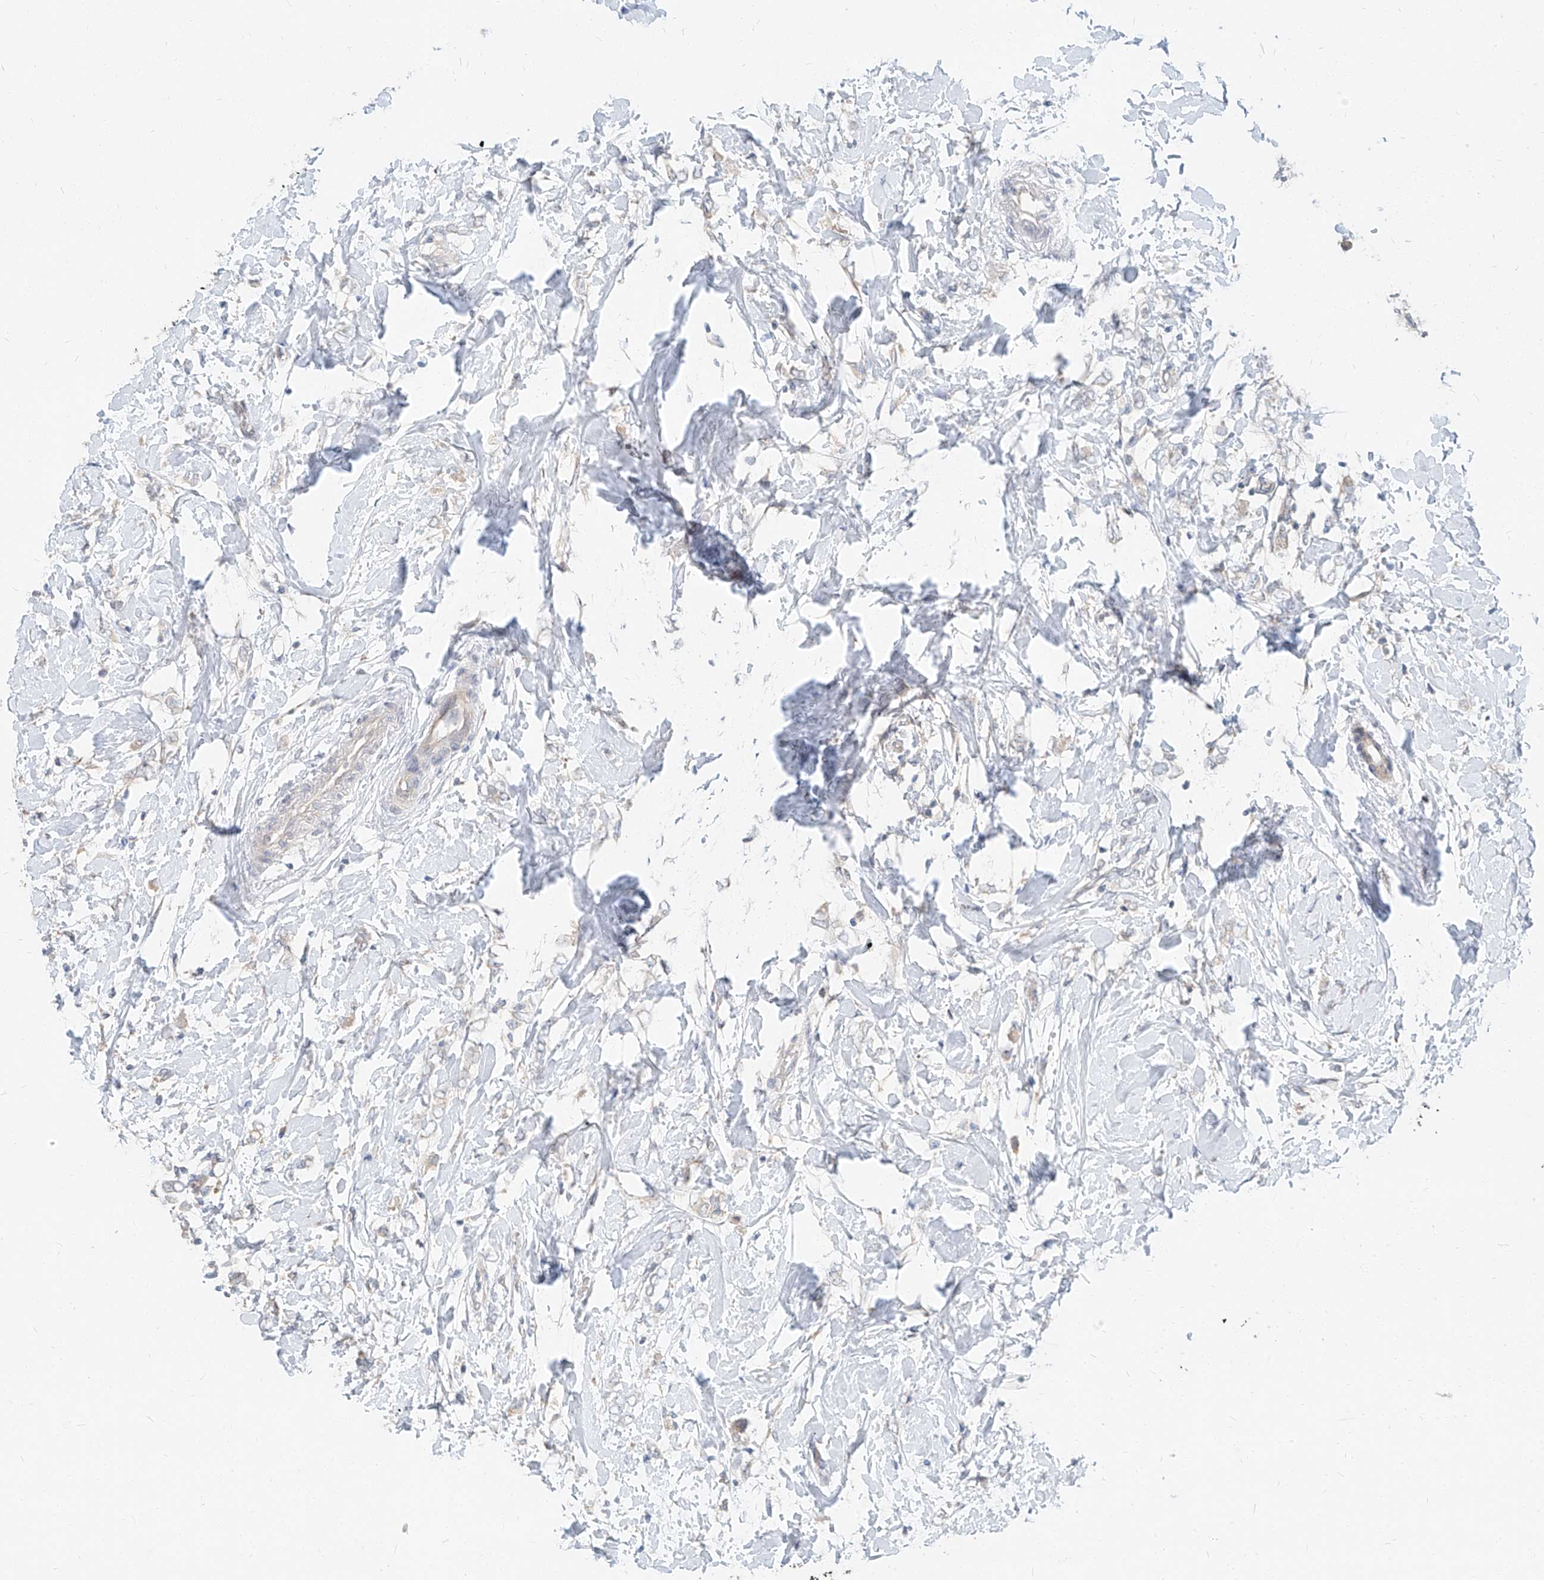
{"staining": {"intensity": "negative", "quantity": "none", "location": "none"}, "tissue": "breast cancer", "cell_type": "Tumor cells", "image_type": "cancer", "snomed": [{"axis": "morphology", "description": "Normal tissue, NOS"}, {"axis": "morphology", "description": "Lobular carcinoma"}, {"axis": "topography", "description": "Breast"}], "caption": "There is no significant expression in tumor cells of breast lobular carcinoma.", "gene": "STX19", "patient": {"sex": "female", "age": 47}}